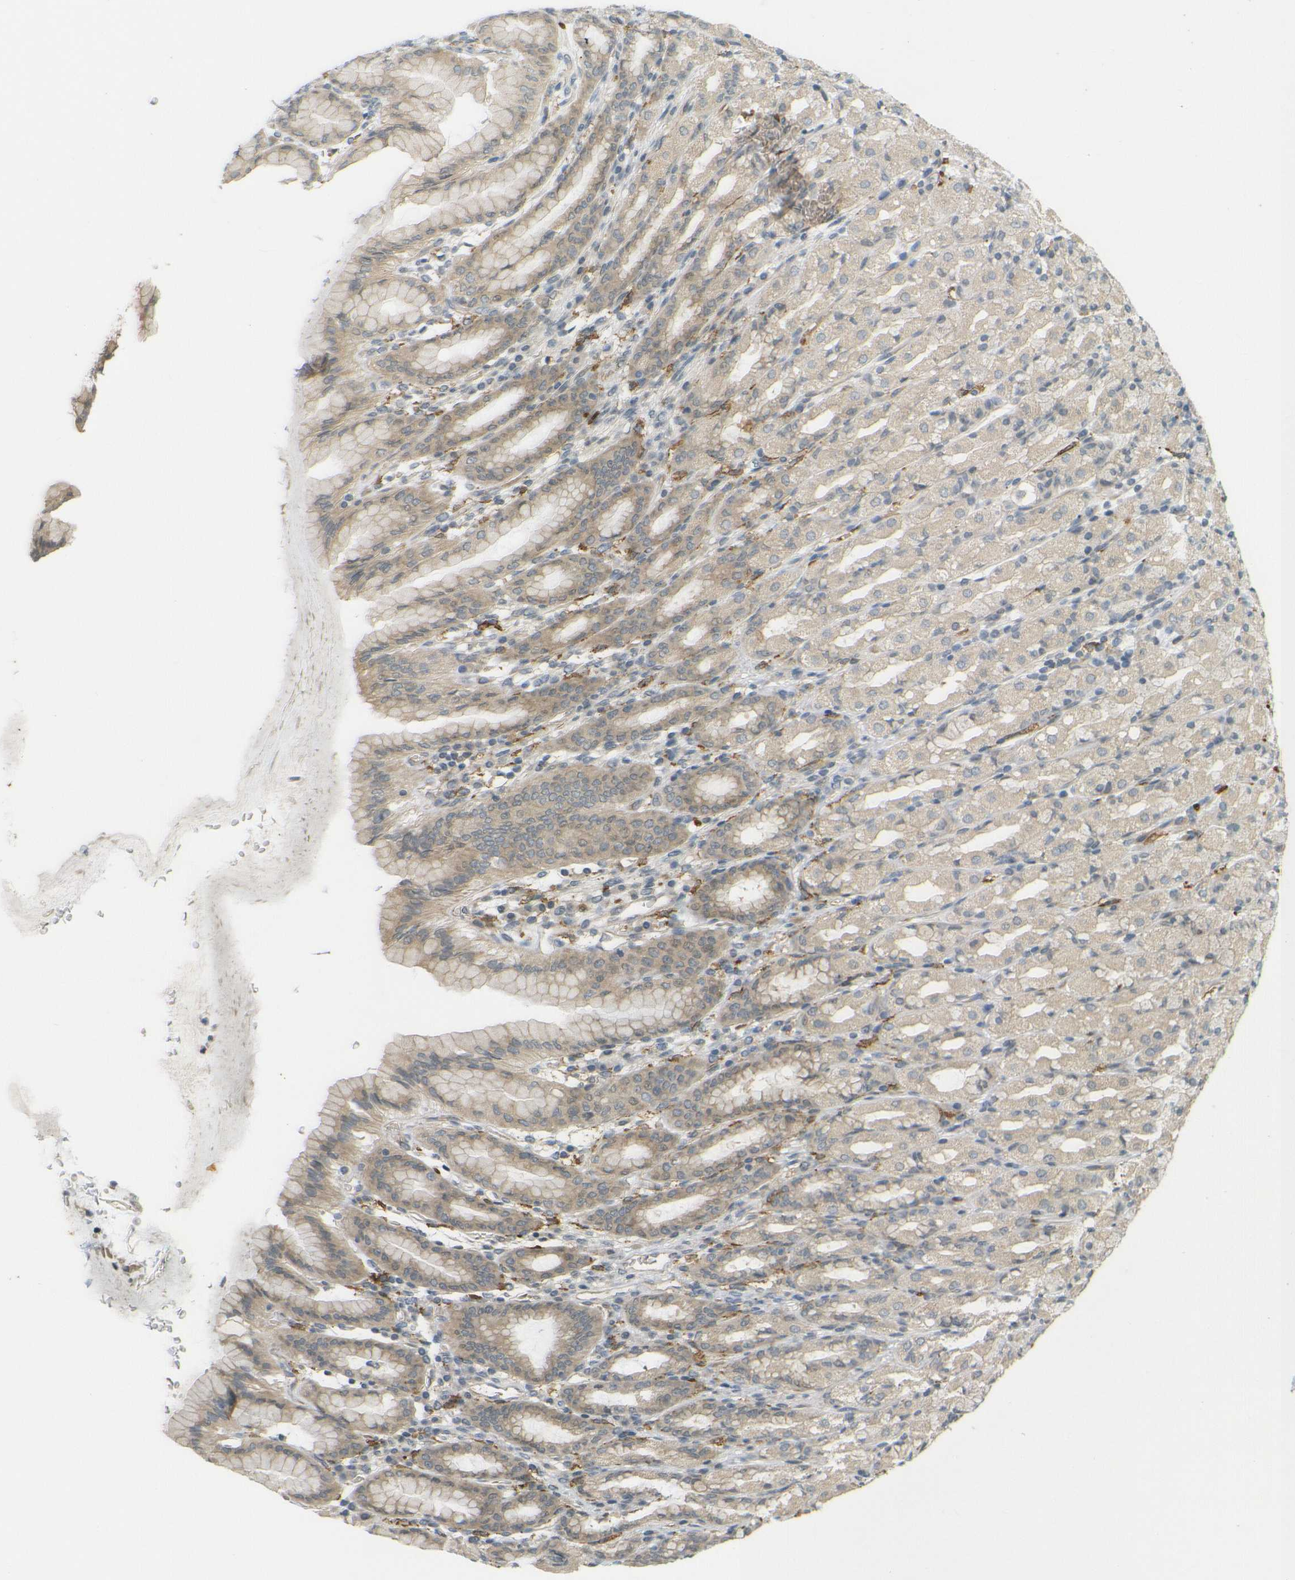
{"staining": {"intensity": "weak", "quantity": ">75%", "location": "cytoplasmic/membranous"}, "tissue": "stomach", "cell_type": "Glandular cells", "image_type": "normal", "snomed": [{"axis": "morphology", "description": "Normal tissue, NOS"}, {"axis": "topography", "description": "Stomach, upper"}], "caption": "Normal stomach reveals weak cytoplasmic/membranous expression in about >75% of glandular cells.", "gene": "DAB2", "patient": {"sex": "male", "age": 68}}